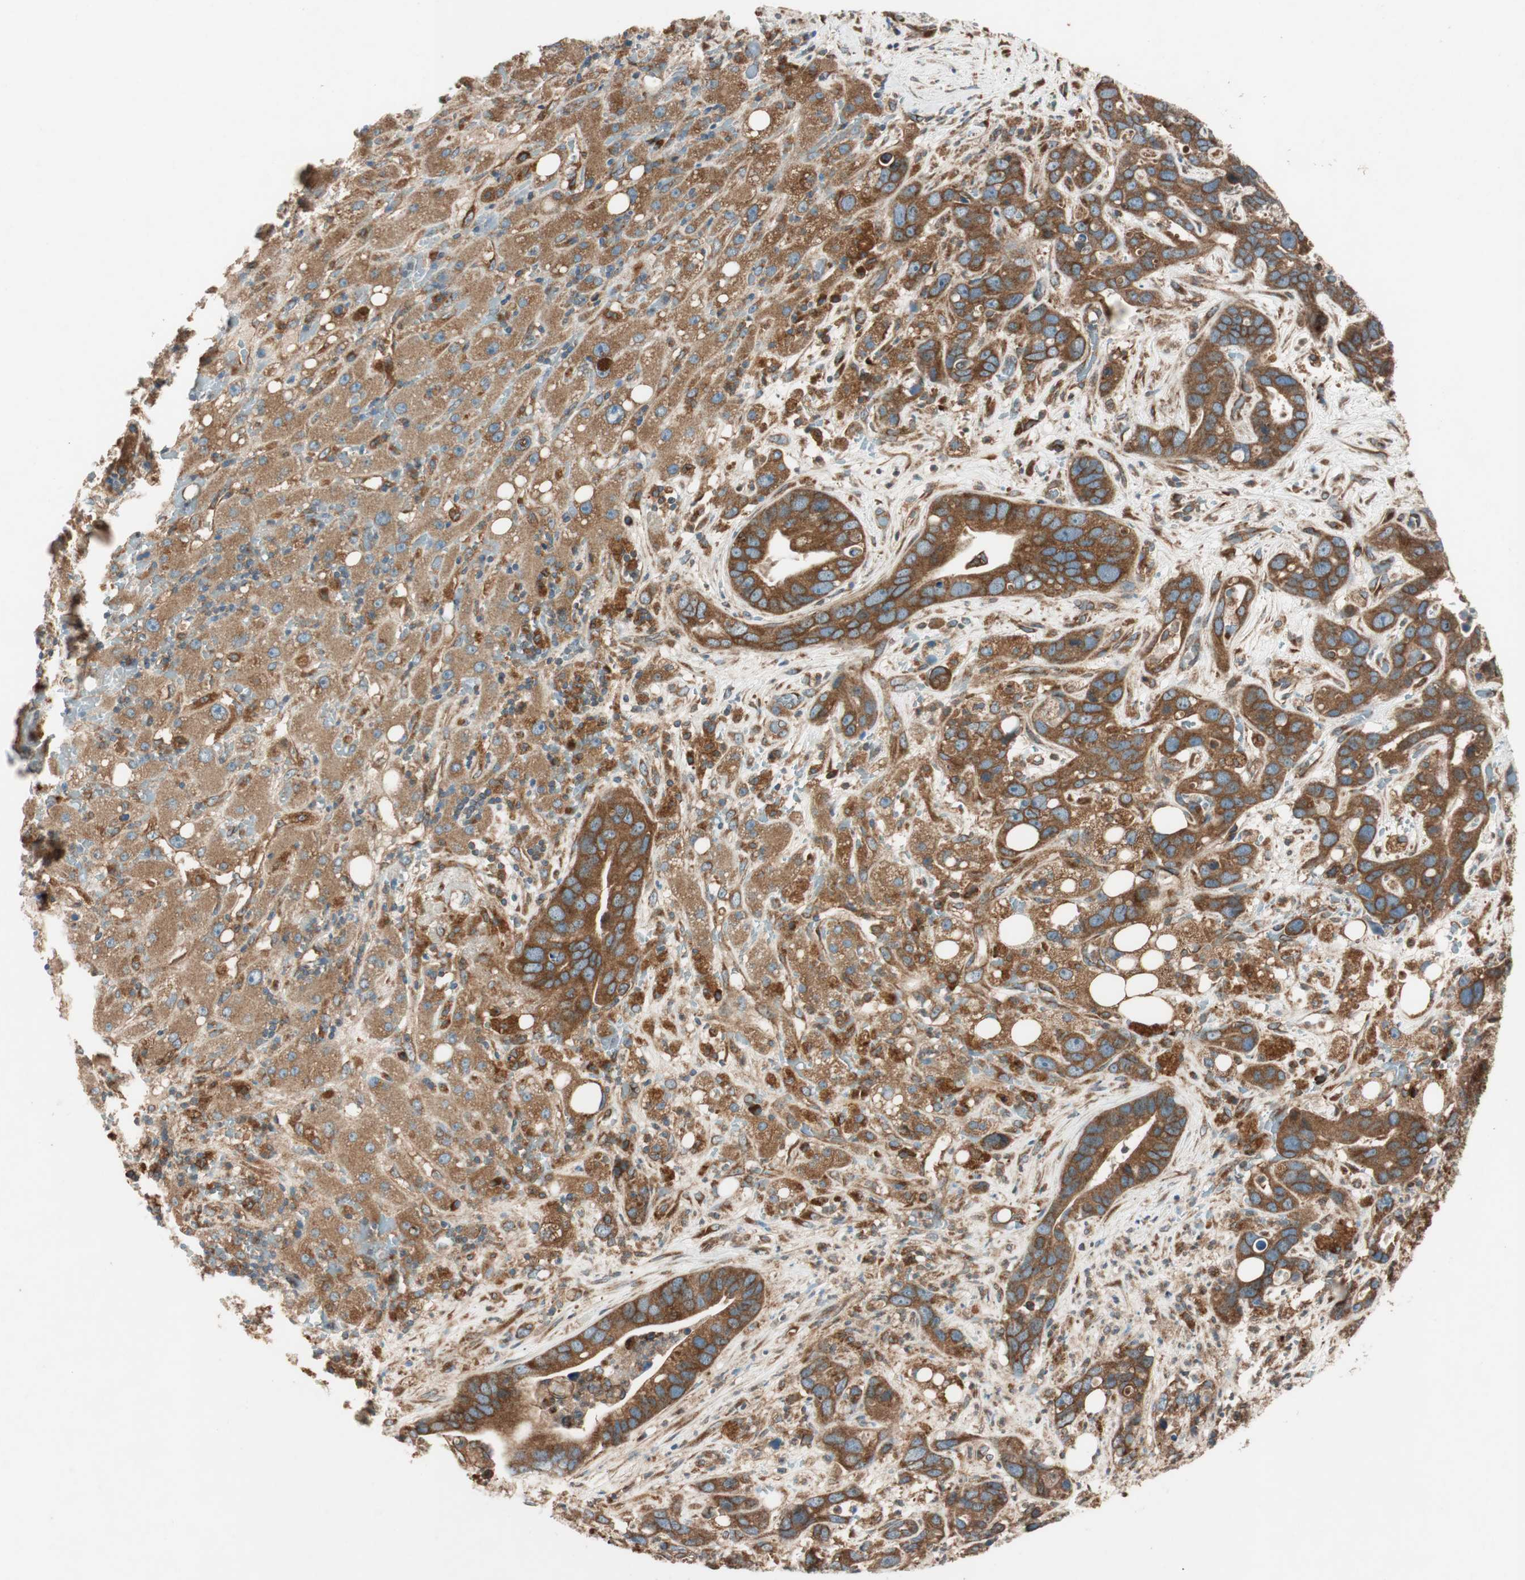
{"staining": {"intensity": "strong", "quantity": ">75%", "location": "cytoplasmic/membranous"}, "tissue": "liver cancer", "cell_type": "Tumor cells", "image_type": "cancer", "snomed": [{"axis": "morphology", "description": "Cholangiocarcinoma"}, {"axis": "topography", "description": "Liver"}], "caption": "Immunohistochemical staining of cholangiocarcinoma (liver) reveals high levels of strong cytoplasmic/membranous expression in approximately >75% of tumor cells.", "gene": "RAB5A", "patient": {"sex": "female", "age": 65}}